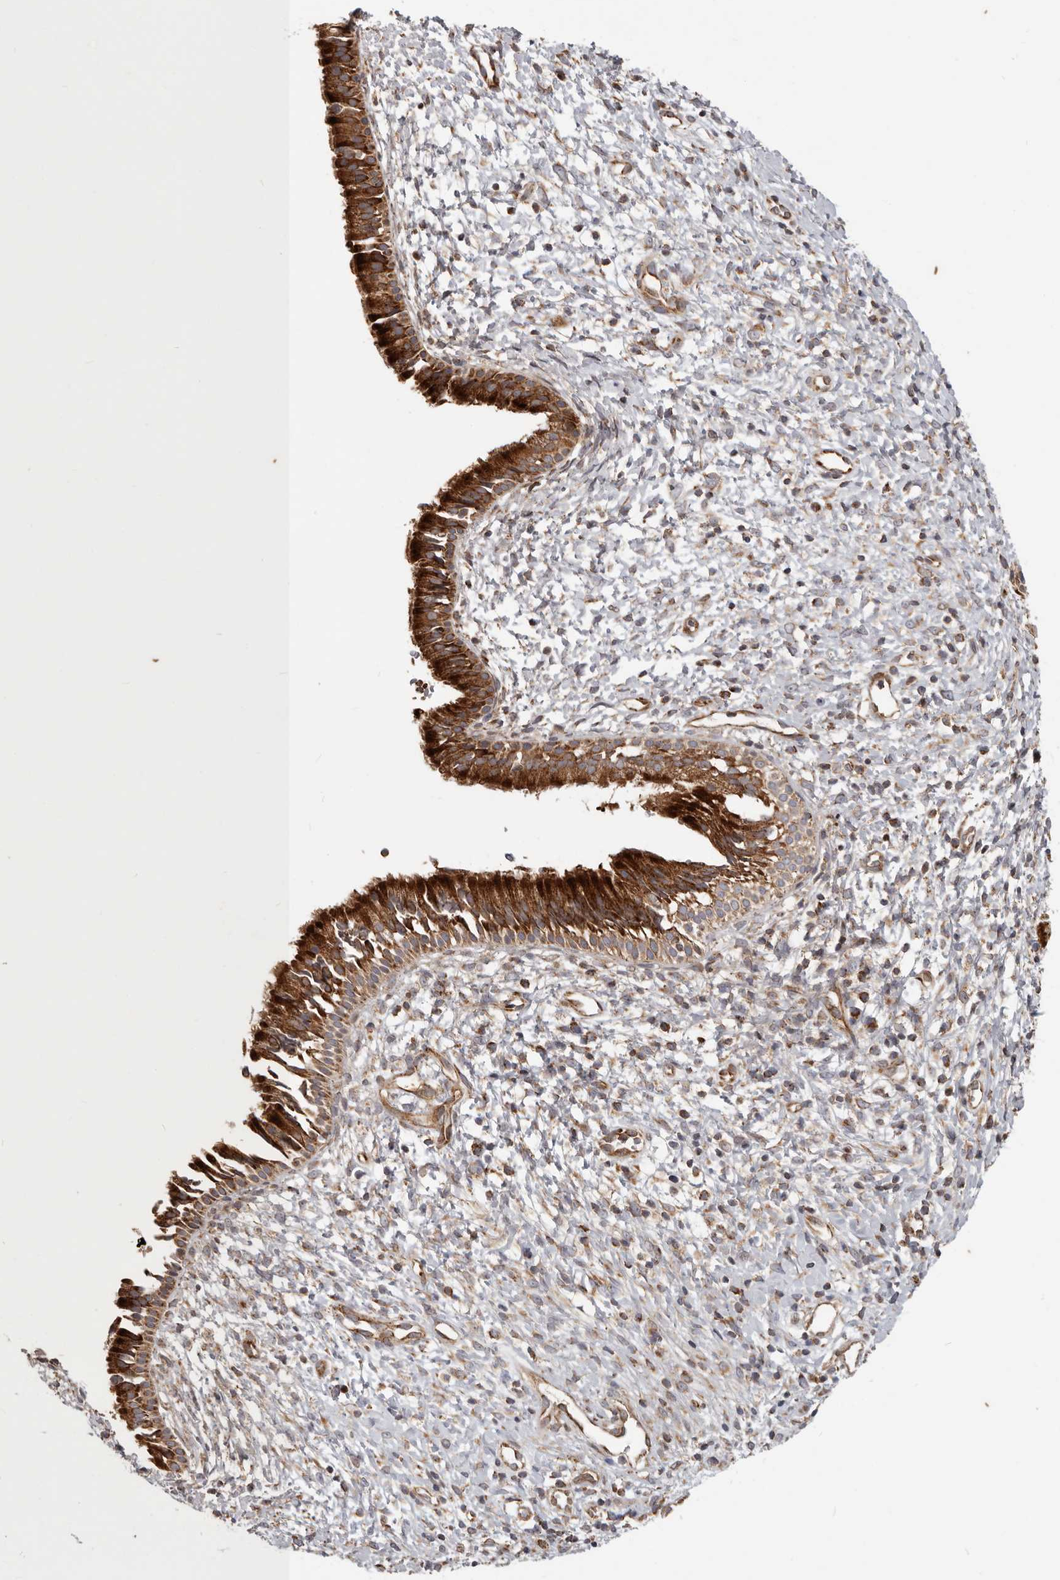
{"staining": {"intensity": "strong", "quantity": ">75%", "location": "cytoplasmic/membranous"}, "tissue": "nasopharynx", "cell_type": "Respiratory epithelial cells", "image_type": "normal", "snomed": [{"axis": "morphology", "description": "Normal tissue, NOS"}, {"axis": "topography", "description": "Nasopharynx"}], "caption": "Strong cytoplasmic/membranous protein positivity is identified in about >75% of respiratory epithelial cells in nasopharynx. The staining was performed using DAB (3,3'-diaminobenzidine) to visualize the protein expression in brown, while the nuclei were stained in blue with hematoxylin (Magnification: 20x).", "gene": "MRPS10", "patient": {"sex": "male", "age": 22}}